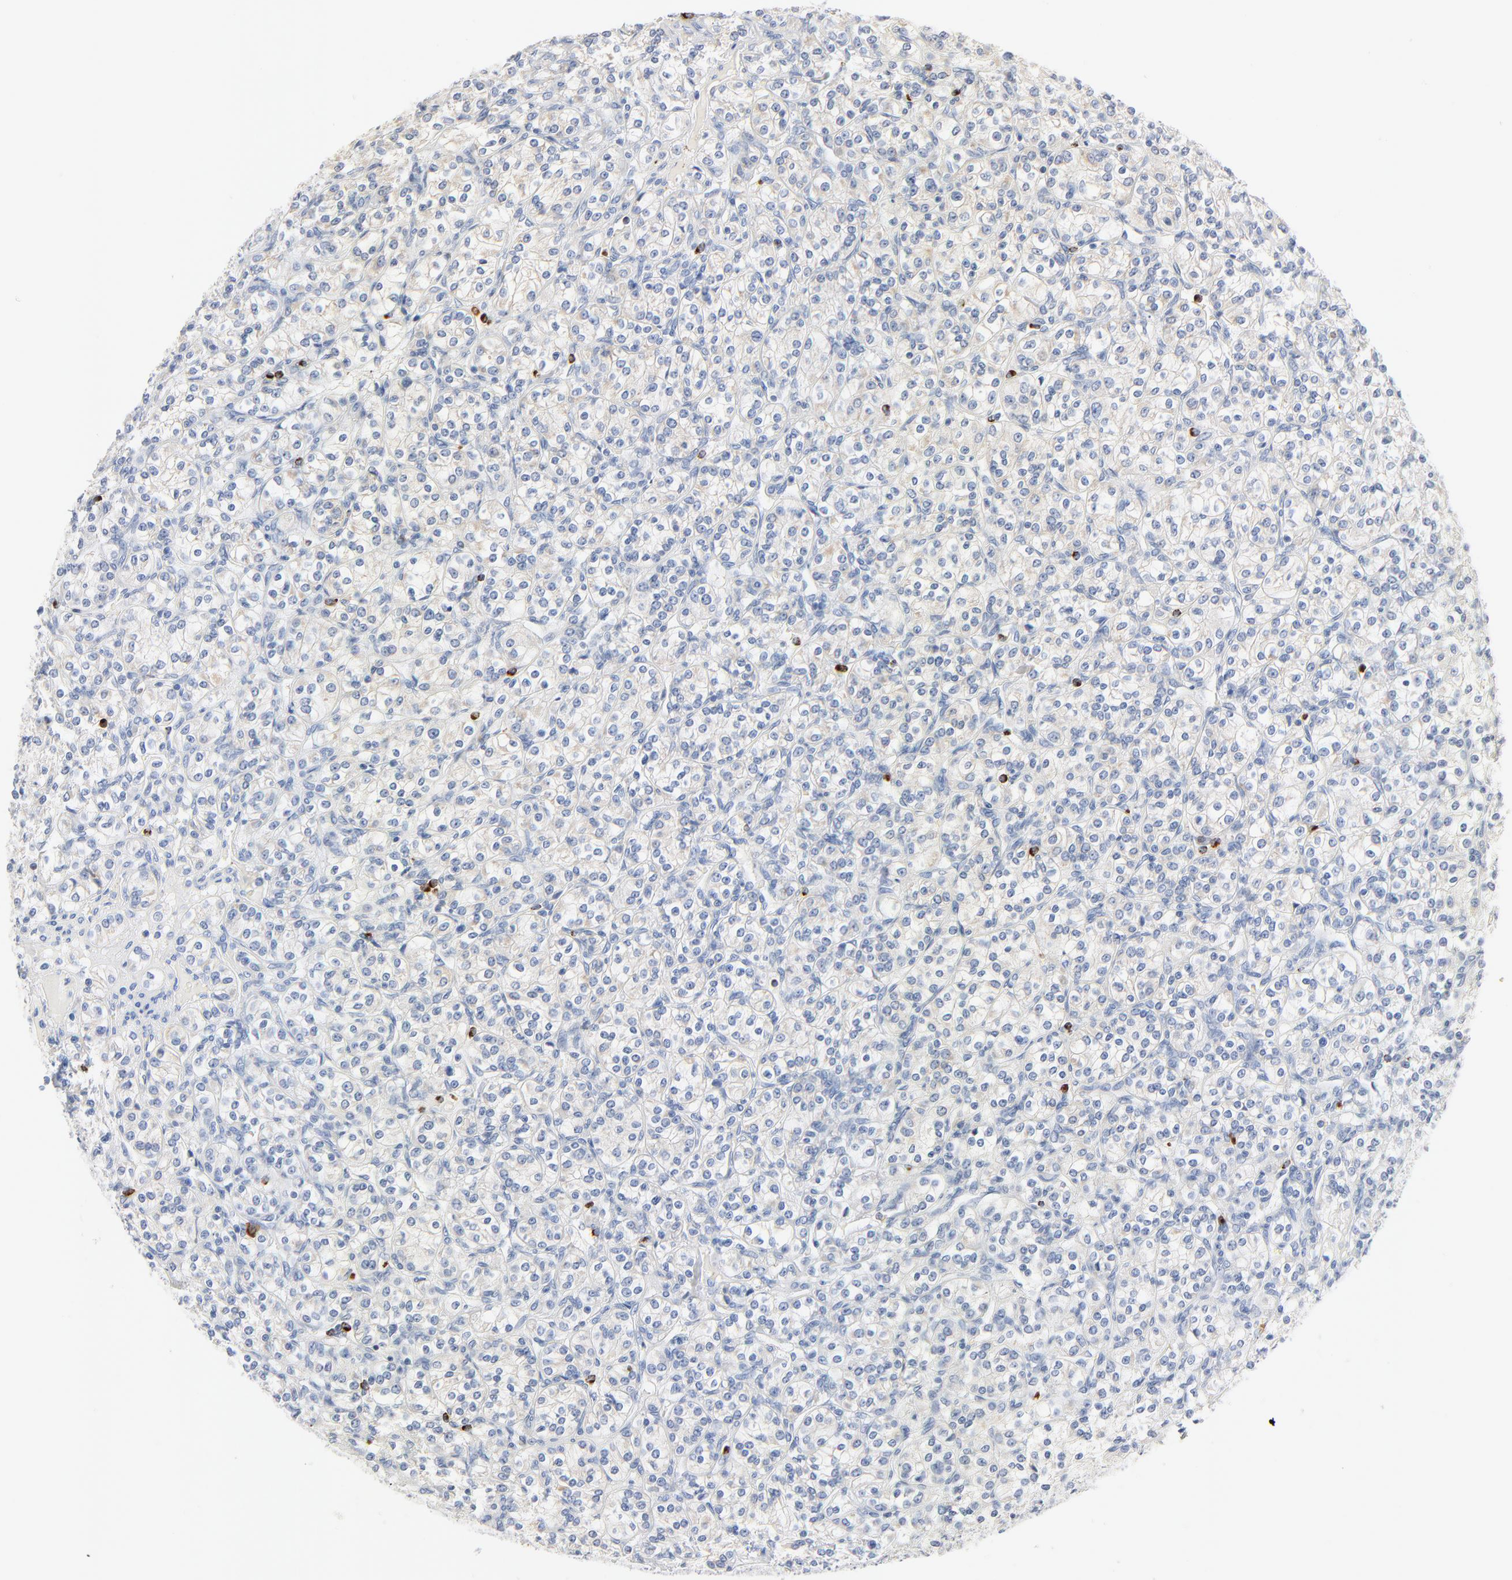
{"staining": {"intensity": "negative", "quantity": "none", "location": "none"}, "tissue": "renal cancer", "cell_type": "Tumor cells", "image_type": "cancer", "snomed": [{"axis": "morphology", "description": "Adenocarcinoma, NOS"}, {"axis": "topography", "description": "Kidney"}], "caption": "An IHC photomicrograph of renal adenocarcinoma is shown. There is no staining in tumor cells of renal adenocarcinoma. The staining was performed using DAB to visualize the protein expression in brown, while the nuclei were stained in blue with hematoxylin (Magnification: 20x).", "gene": "GZMB", "patient": {"sex": "male", "age": 77}}